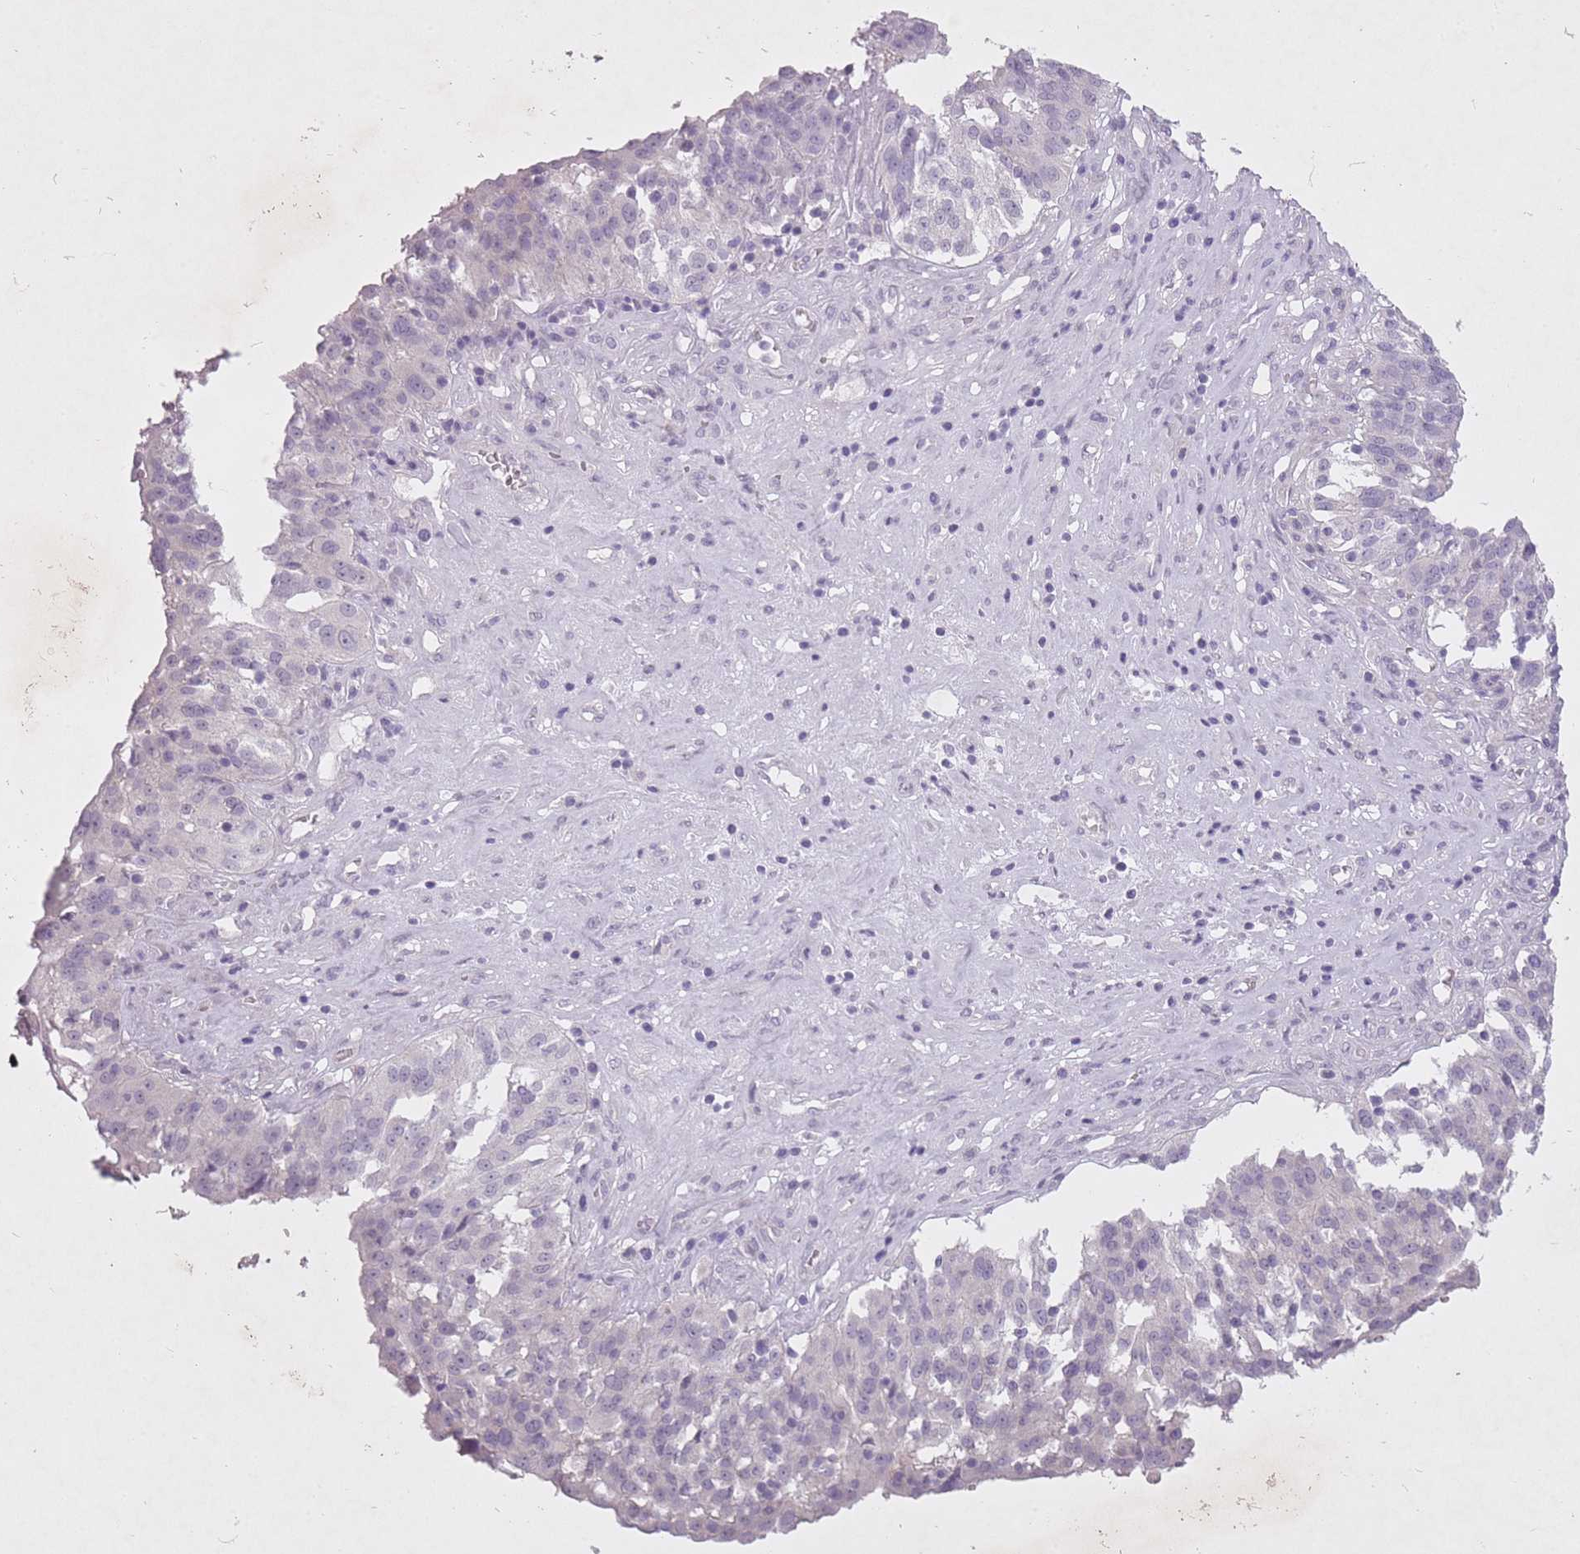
{"staining": {"intensity": "negative", "quantity": "none", "location": "none"}, "tissue": "ovarian cancer", "cell_type": "Tumor cells", "image_type": "cancer", "snomed": [{"axis": "morphology", "description": "Cystadenocarcinoma, serous, NOS"}, {"axis": "topography", "description": "Ovary"}], "caption": "Tumor cells are negative for brown protein staining in ovarian cancer (serous cystadenocarcinoma).", "gene": "FAM43B", "patient": {"sex": "female", "age": 59}}